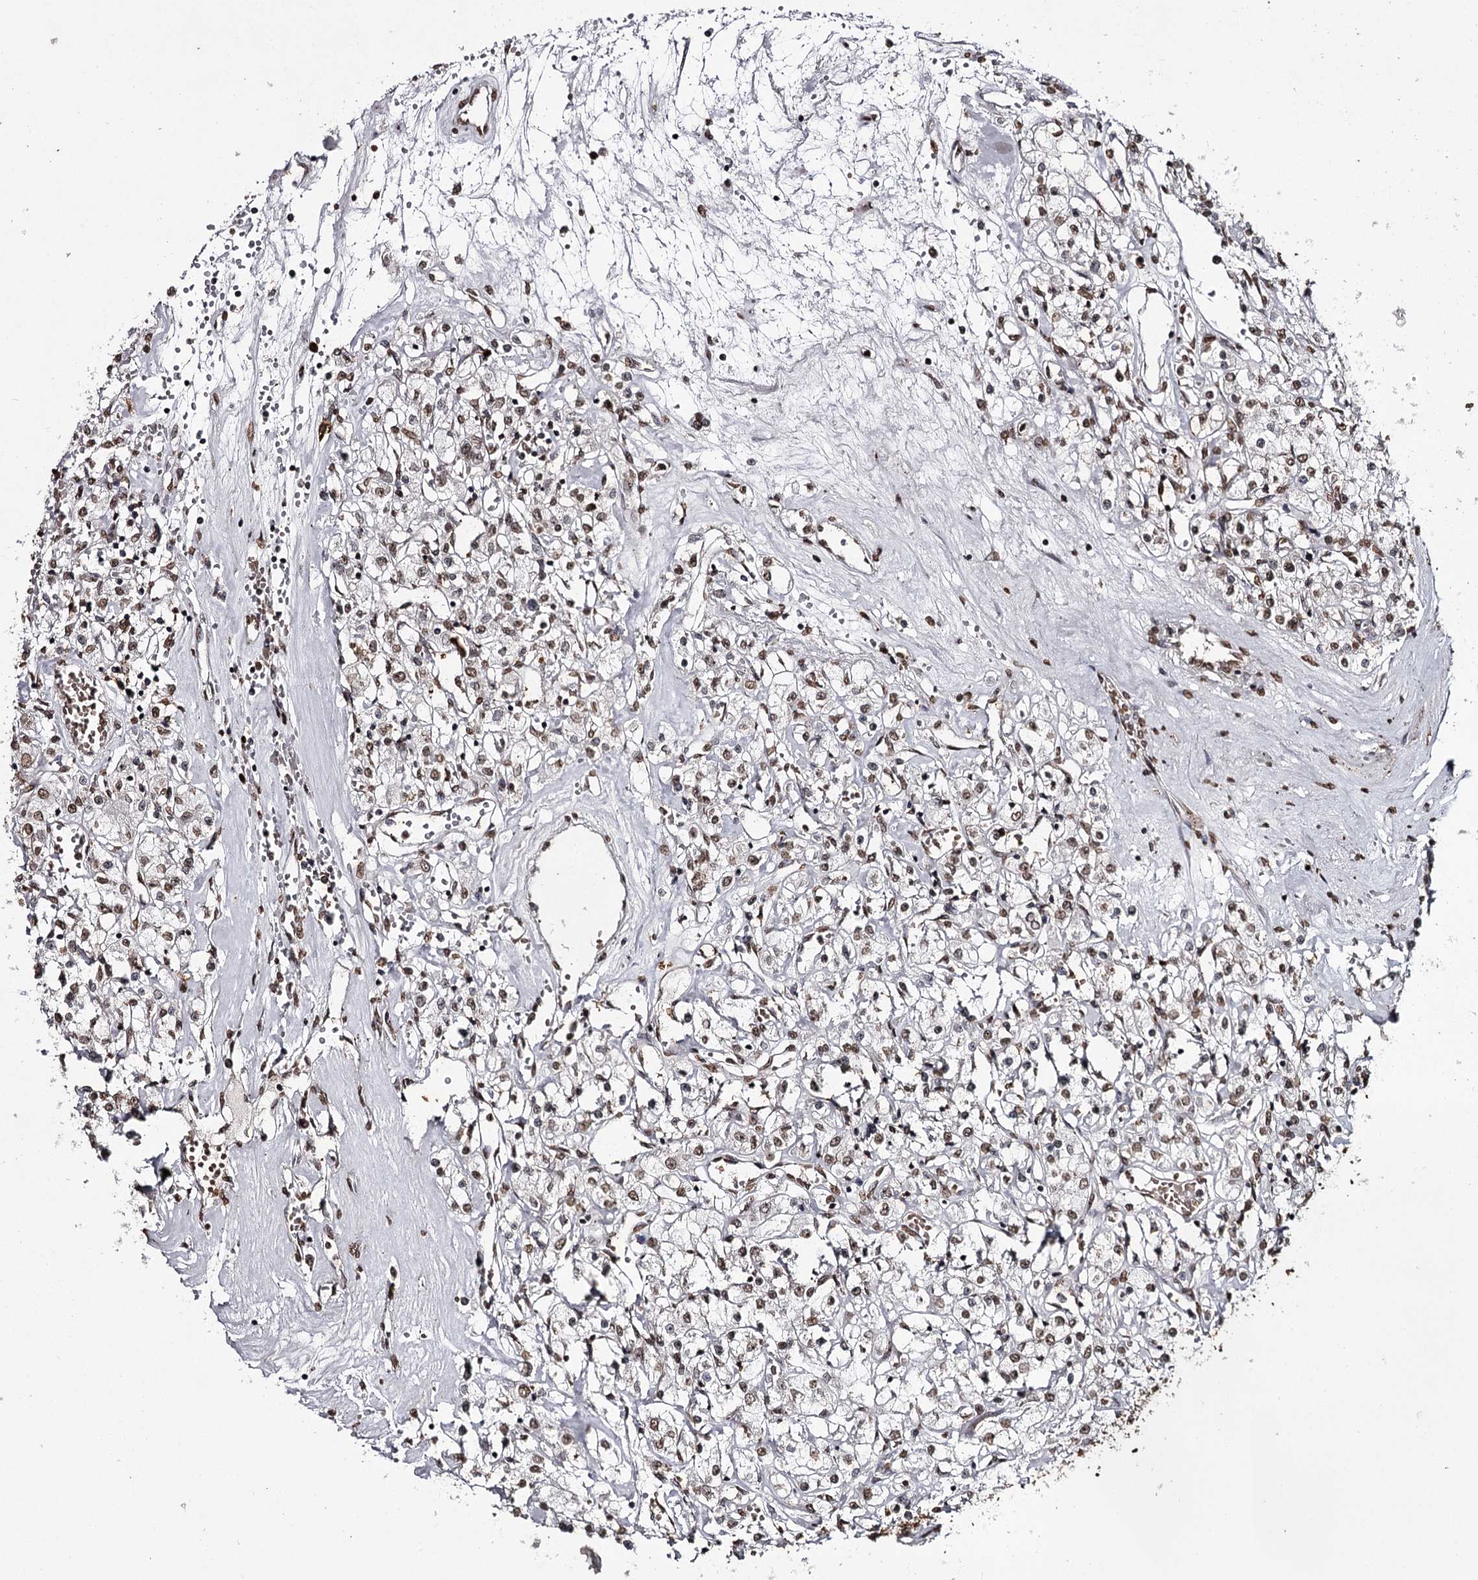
{"staining": {"intensity": "moderate", "quantity": ">75%", "location": "nuclear"}, "tissue": "renal cancer", "cell_type": "Tumor cells", "image_type": "cancer", "snomed": [{"axis": "morphology", "description": "Adenocarcinoma, NOS"}, {"axis": "topography", "description": "Kidney"}], "caption": "Immunohistochemical staining of human adenocarcinoma (renal) shows medium levels of moderate nuclear protein expression in approximately >75% of tumor cells. The staining was performed using DAB, with brown indicating positive protein expression. Nuclei are stained blue with hematoxylin.", "gene": "THYN1", "patient": {"sex": "female", "age": 59}}